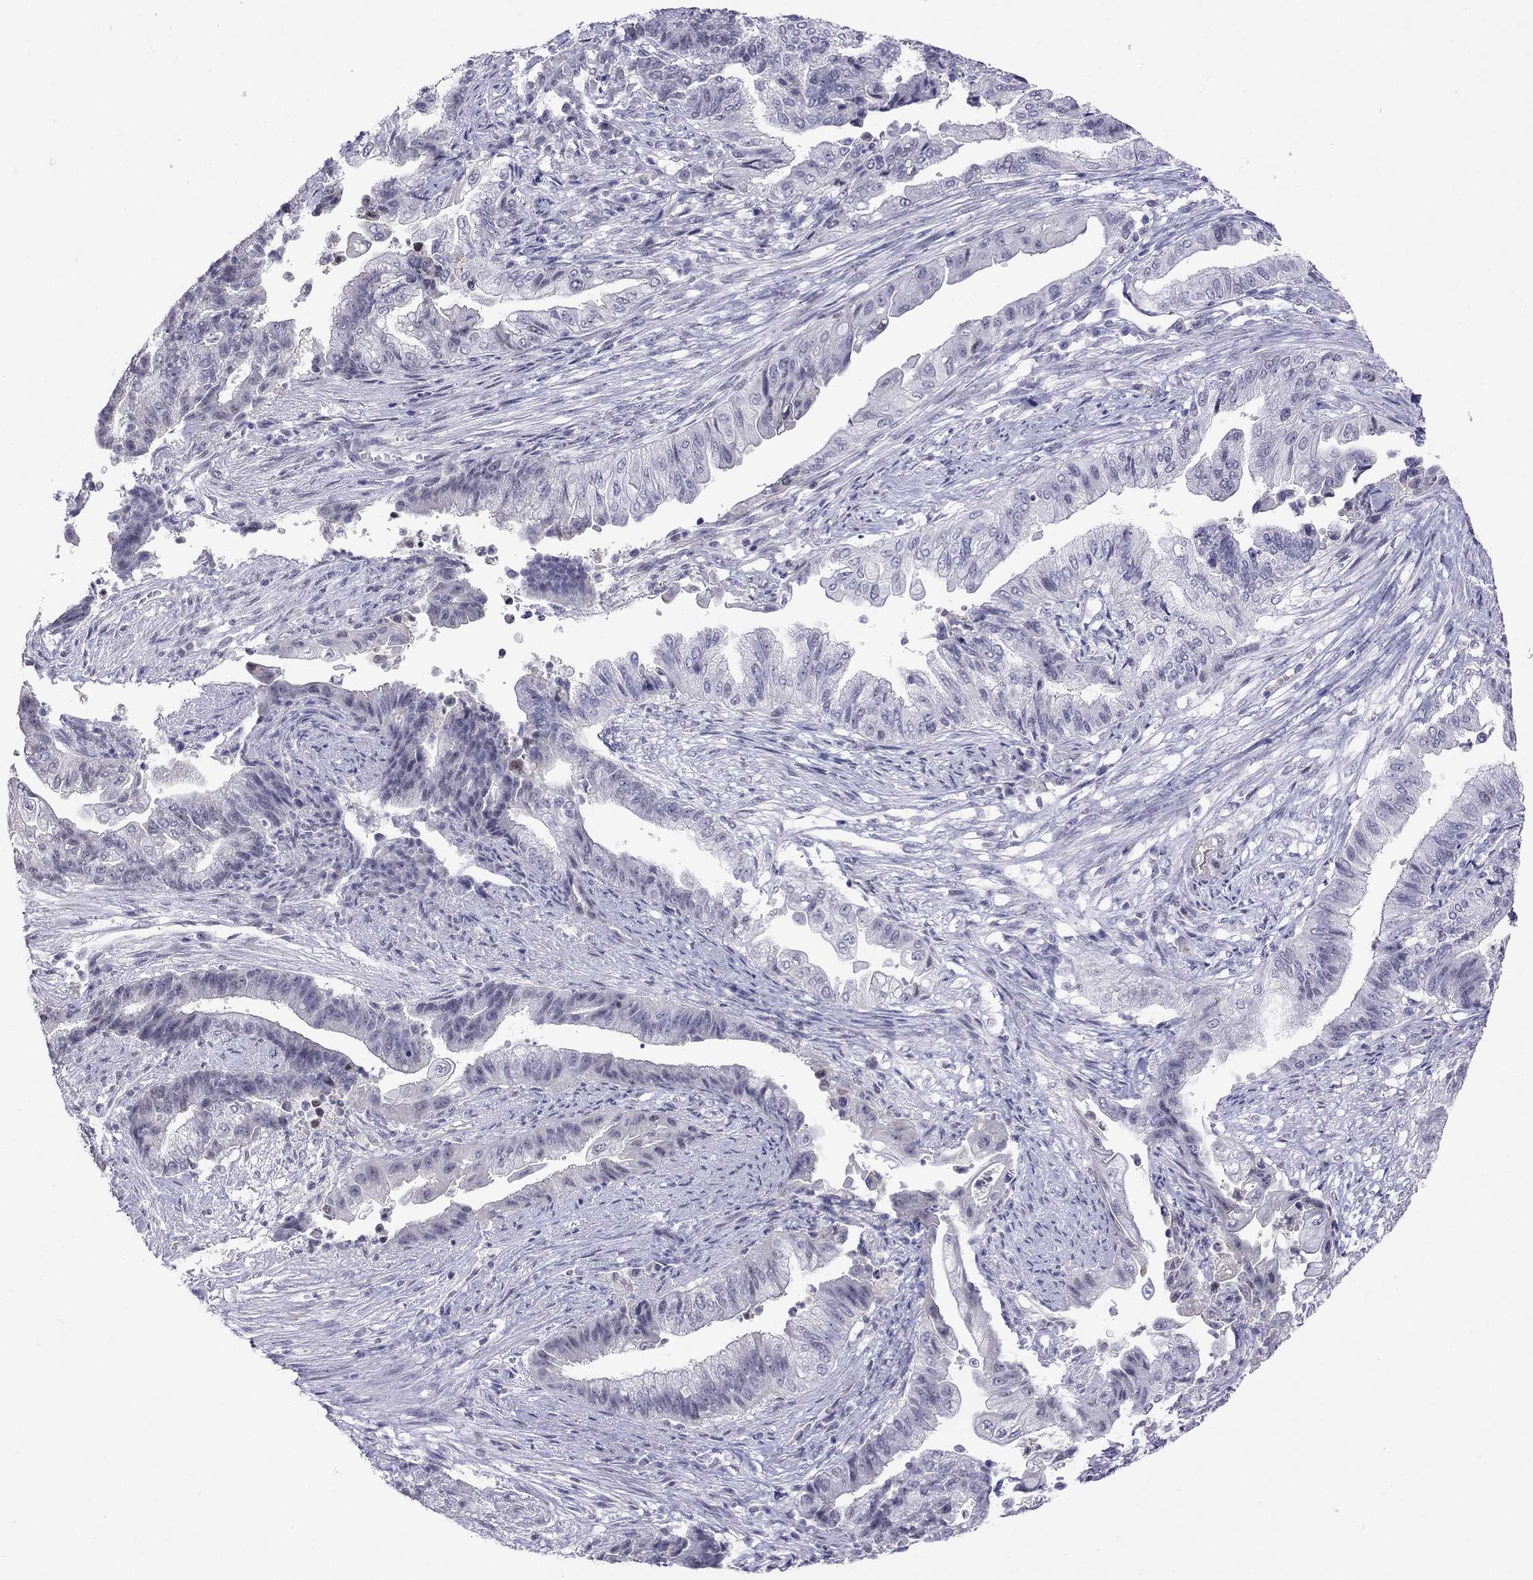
{"staining": {"intensity": "negative", "quantity": "none", "location": "none"}, "tissue": "endometrial cancer", "cell_type": "Tumor cells", "image_type": "cancer", "snomed": [{"axis": "morphology", "description": "Adenocarcinoma, NOS"}, {"axis": "topography", "description": "Uterus"}, {"axis": "topography", "description": "Endometrium"}], "caption": "Tumor cells show no significant protein positivity in endometrial adenocarcinoma.", "gene": "JHY", "patient": {"sex": "female", "age": 54}}